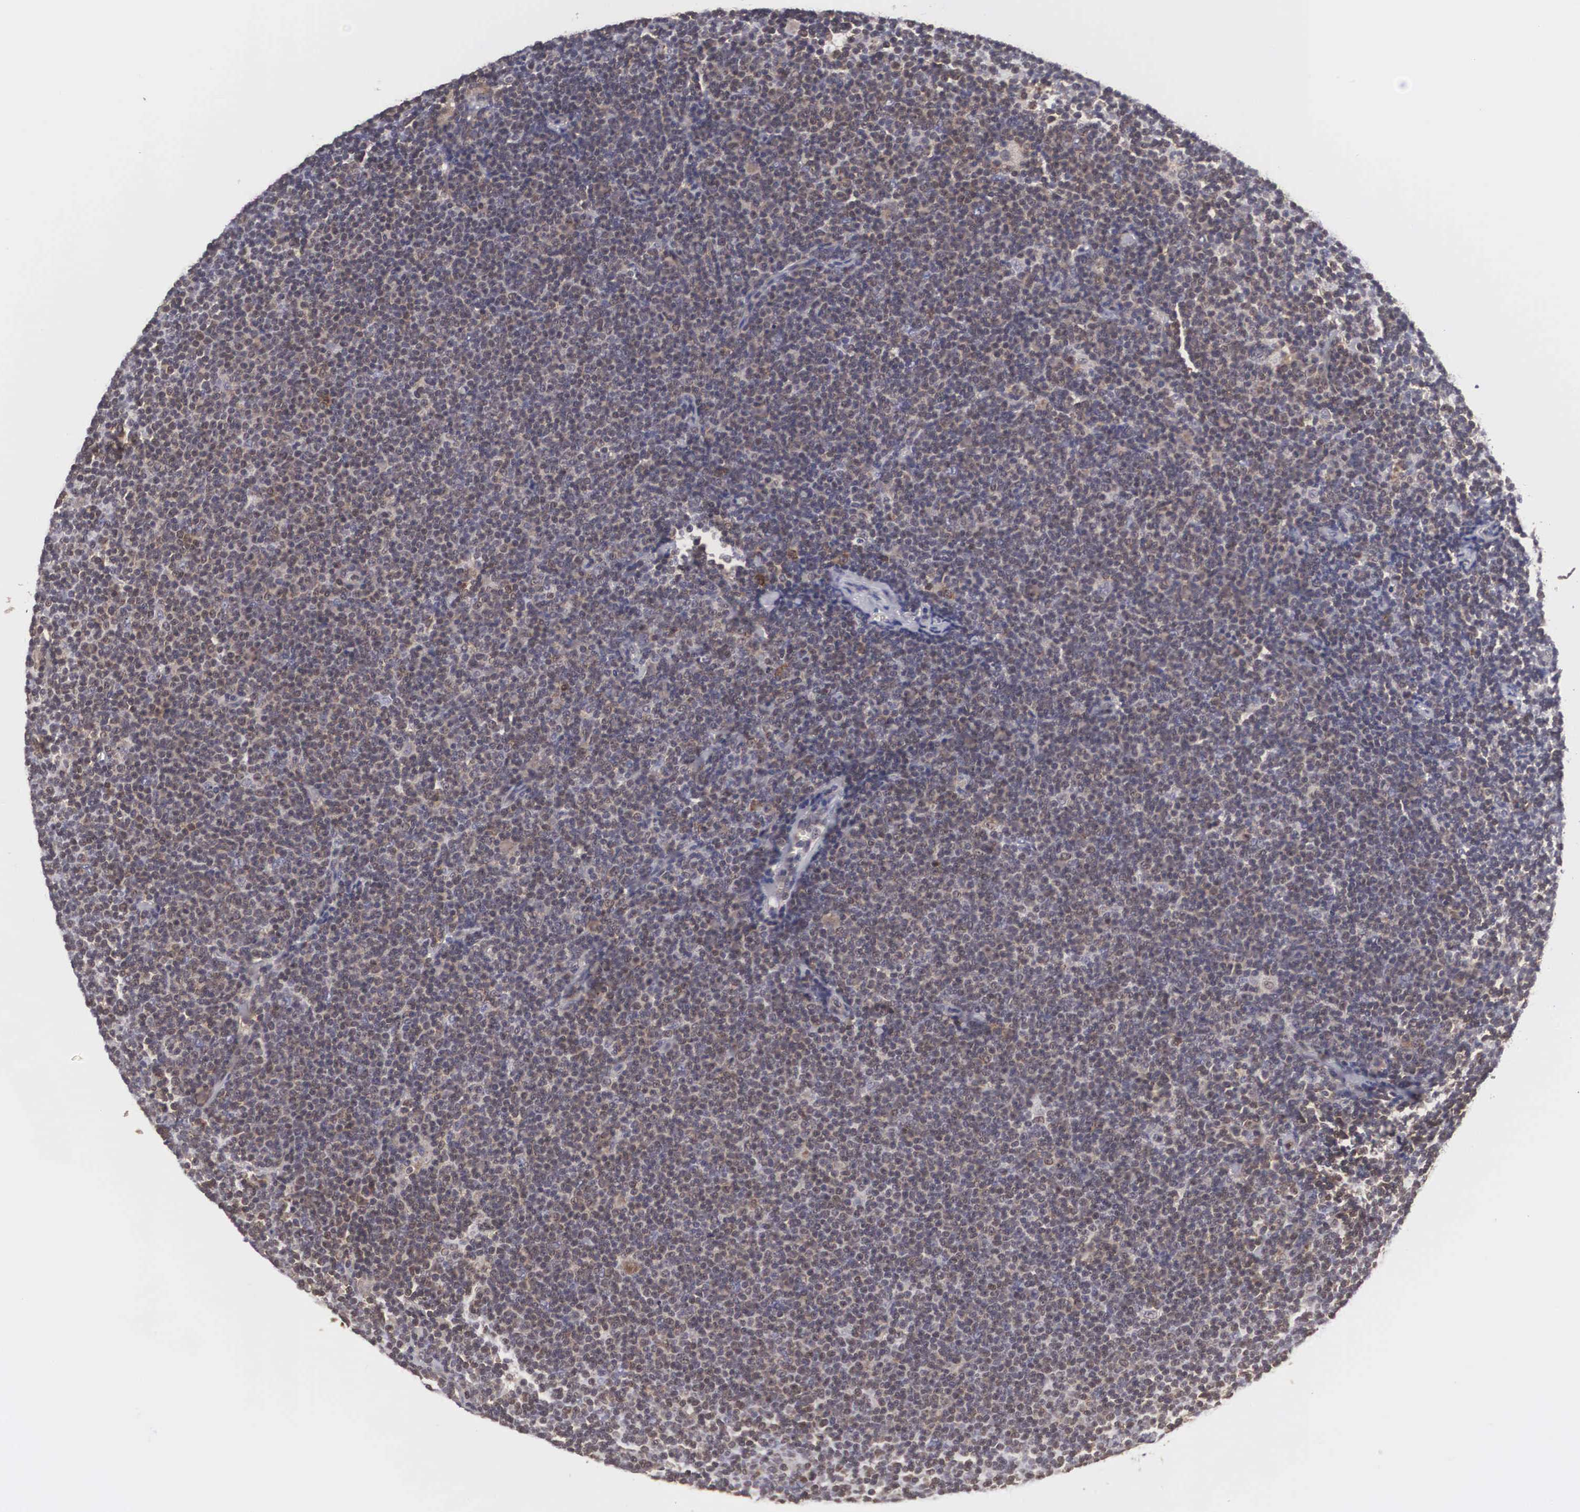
{"staining": {"intensity": "weak", "quantity": "25%-75%", "location": "cytoplasmic/membranous,nuclear"}, "tissue": "lymphoma", "cell_type": "Tumor cells", "image_type": "cancer", "snomed": [{"axis": "morphology", "description": "Malignant lymphoma, non-Hodgkin's type, Low grade"}, {"axis": "topography", "description": "Lymph node"}], "caption": "A brown stain highlights weak cytoplasmic/membranous and nuclear staining of a protein in lymphoma tumor cells.", "gene": "ADSL", "patient": {"sex": "male", "age": 65}}